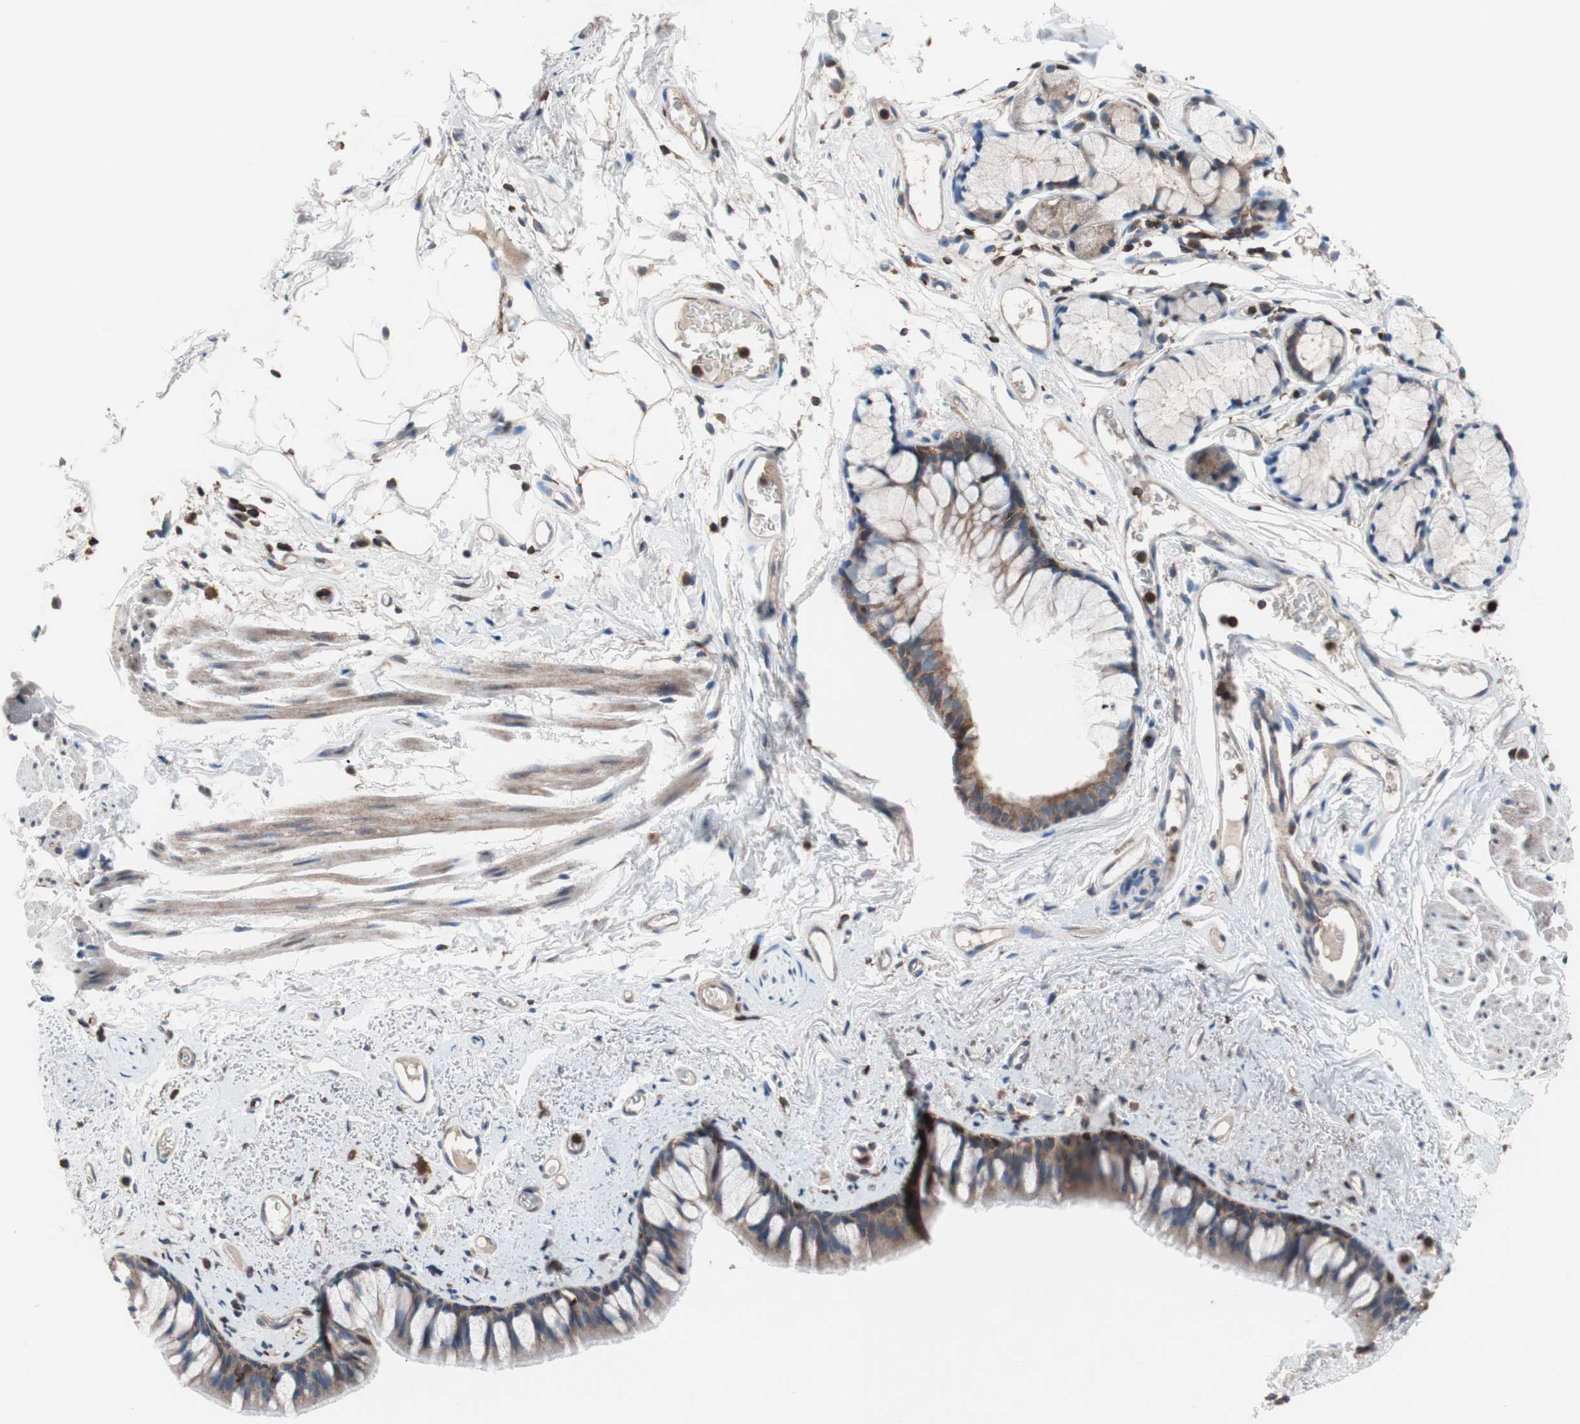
{"staining": {"intensity": "moderate", "quantity": ">75%", "location": "cytoplasmic/membranous"}, "tissue": "bronchus", "cell_type": "Respiratory epithelial cells", "image_type": "normal", "snomed": [{"axis": "morphology", "description": "Normal tissue, NOS"}, {"axis": "topography", "description": "Bronchus"}], "caption": "Bronchus stained with DAB (3,3'-diaminobenzidine) IHC exhibits medium levels of moderate cytoplasmic/membranous expression in approximately >75% of respiratory epithelial cells.", "gene": "PIK3R1", "patient": {"sex": "female", "age": 73}}